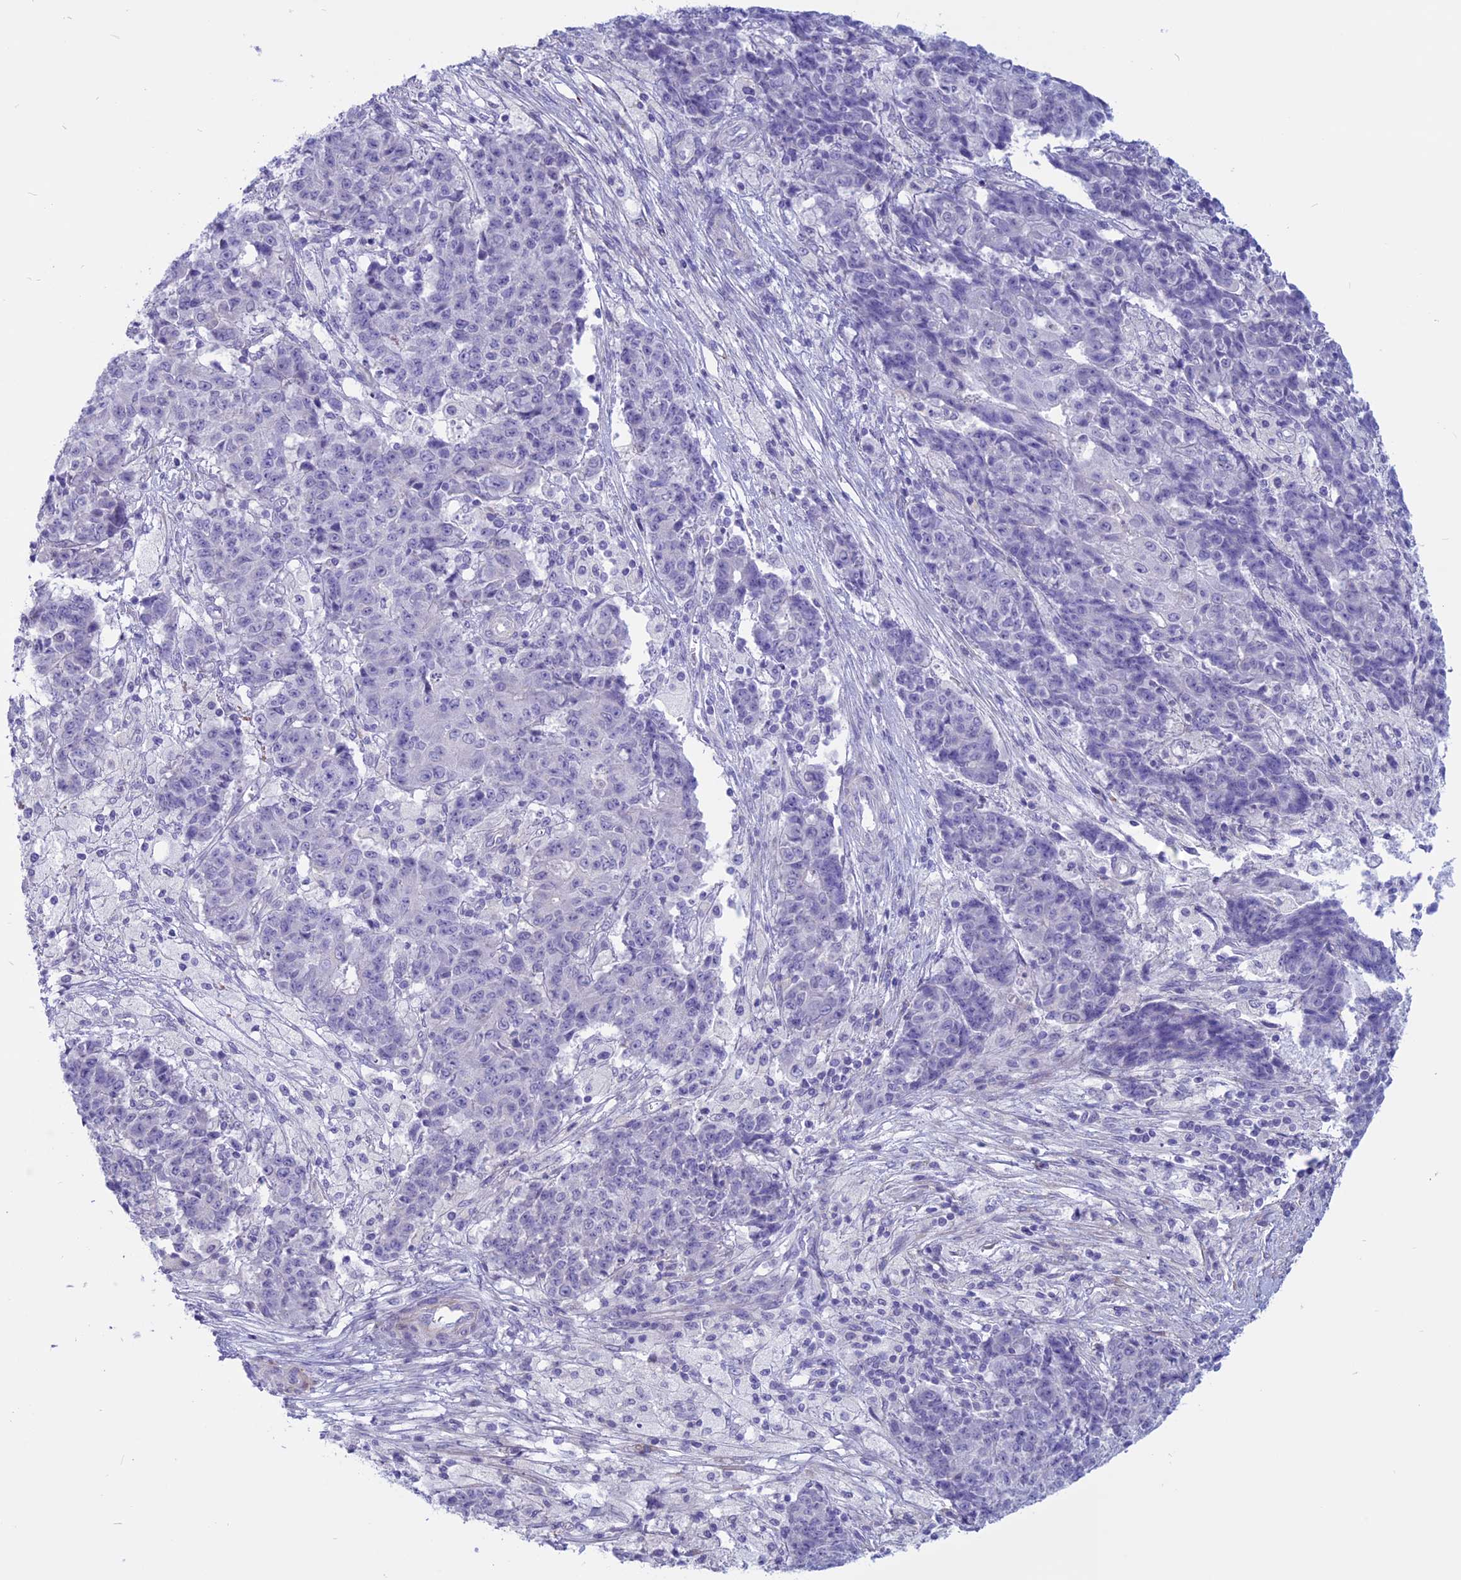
{"staining": {"intensity": "negative", "quantity": "none", "location": "none"}, "tissue": "ovarian cancer", "cell_type": "Tumor cells", "image_type": "cancer", "snomed": [{"axis": "morphology", "description": "Carcinoma, endometroid"}, {"axis": "topography", "description": "Ovary"}], "caption": "Endometroid carcinoma (ovarian) was stained to show a protein in brown. There is no significant expression in tumor cells. (DAB (3,3'-diaminobenzidine) IHC visualized using brightfield microscopy, high magnification).", "gene": "SPHKAP", "patient": {"sex": "female", "age": 42}}